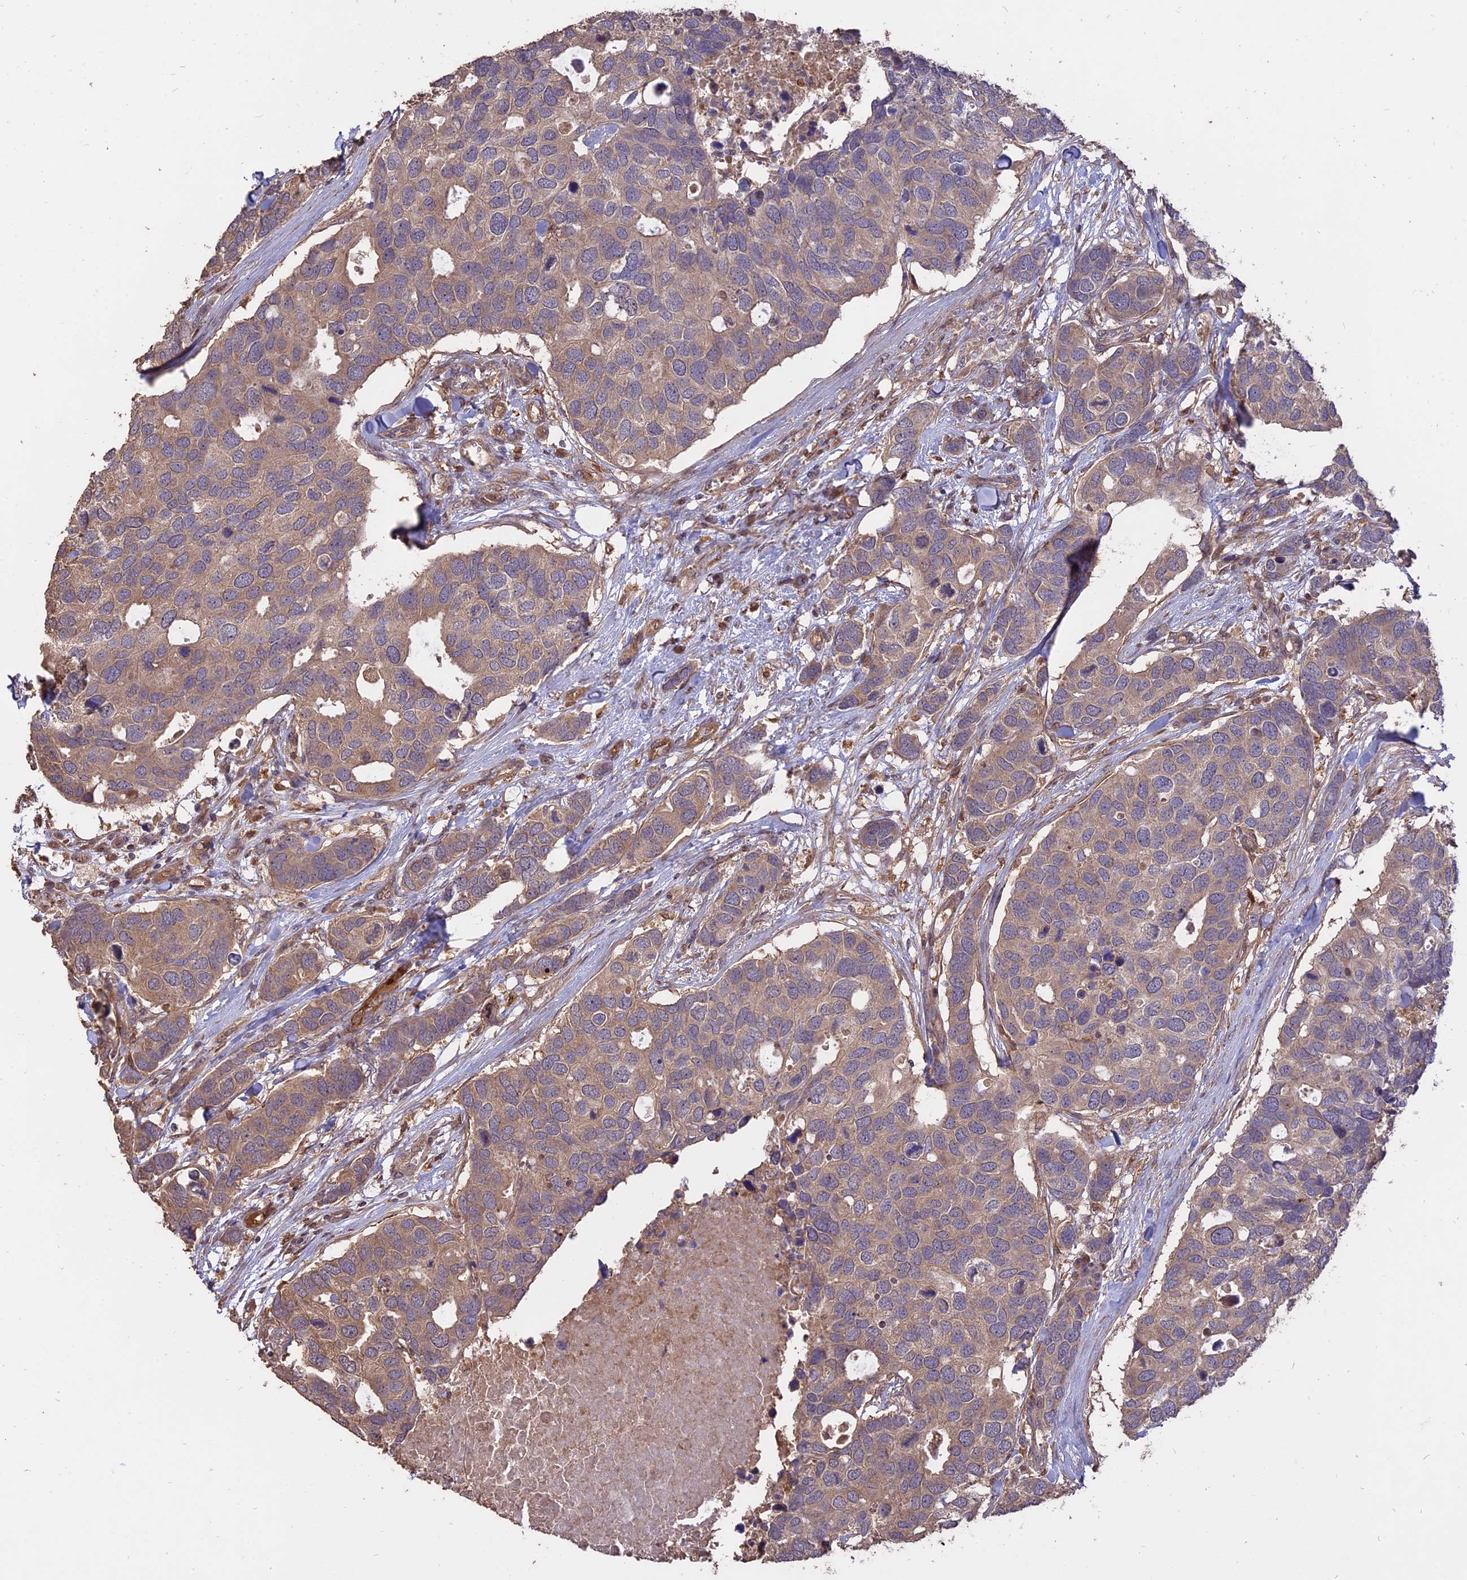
{"staining": {"intensity": "moderate", "quantity": ">75%", "location": "cytoplasmic/membranous"}, "tissue": "breast cancer", "cell_type": "Tumor cells", "image_type": "cancer", "snomed": [{"axis": "morphology", "description": "Duct carcinoma"}, {"axis": "topography", "description": "Breast"}], "caption": "Breast cancer (infiltrating ductal carcinoma) stained with immunohistochemistry (IHC) demonstrates moderate cytoplasmic/membranous staining in approximately >75% of tumor cells.", "gene": "SAC3D1", "patient": {"sex": "female", "age": 83}}